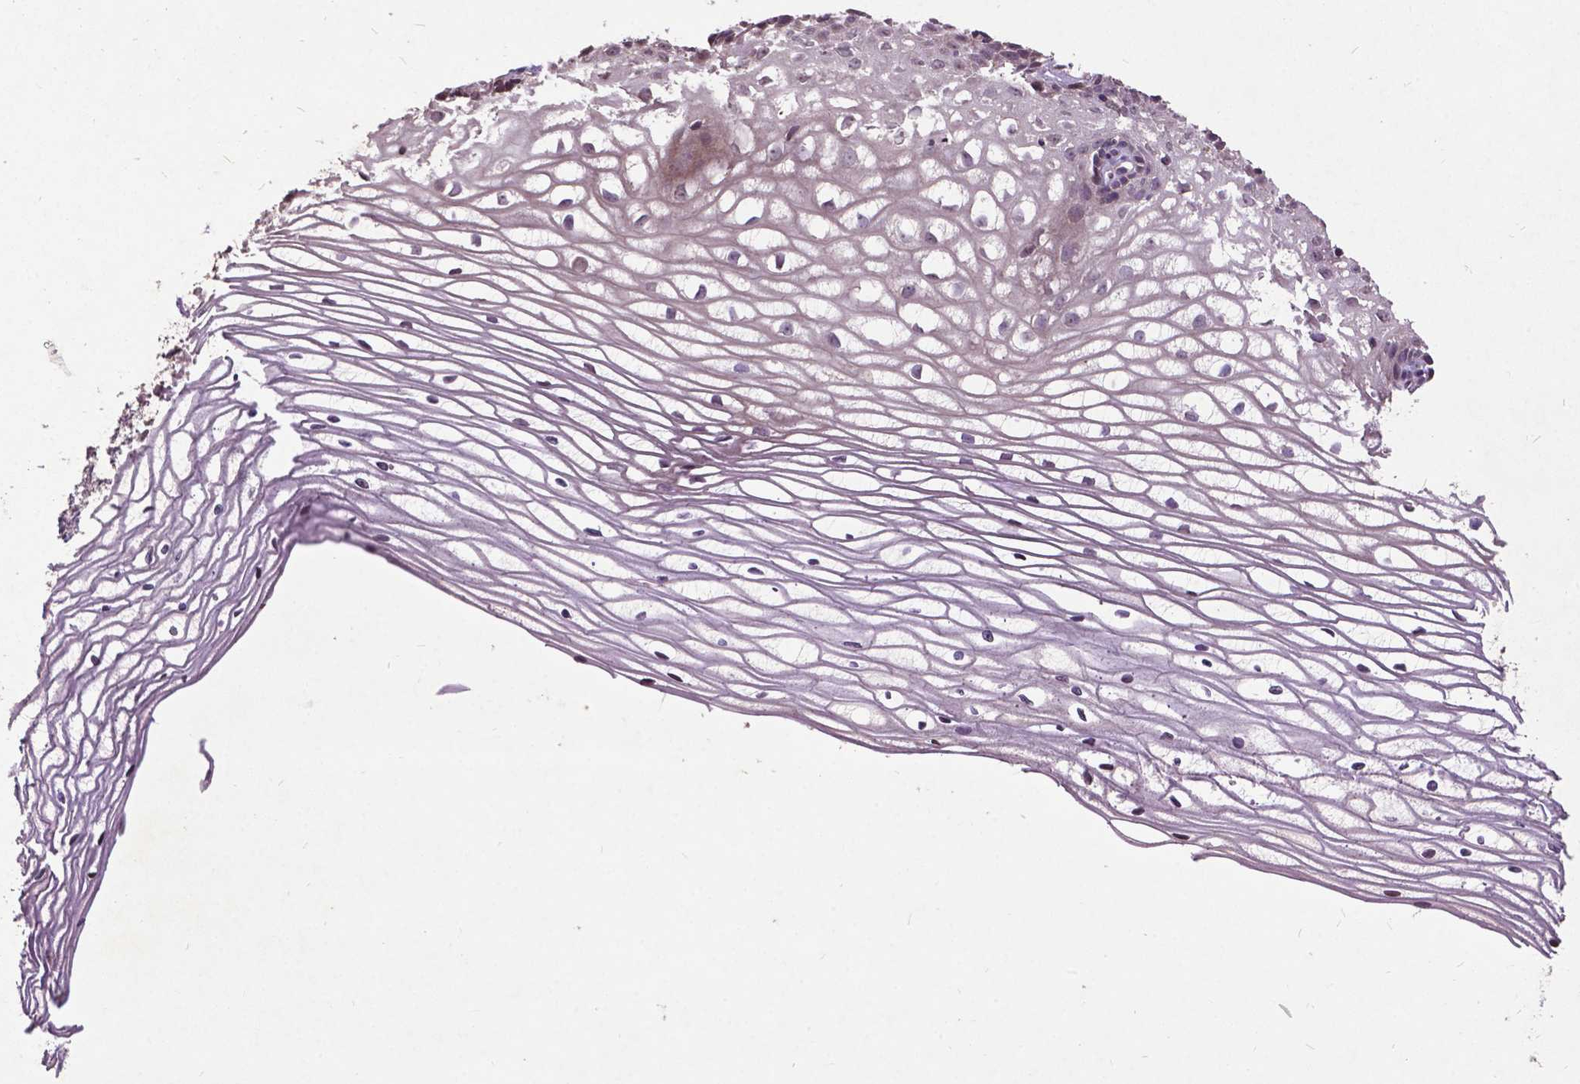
{"staining": {"intensity": "negative", "quantity": "none", "location": "none"}, "tissue": "cervix", "cell_type": "Glandular cells", "image_type": "normal", "snomed": [{"axis": "morphology", "description": "Normal tissue, NOS"}, {"axis": "topography", "description": "Cervix"}], "caption": "IHC of unremarkable human cervix shows no positivity in glandular cells.", "gene": "AP1S3", "patient": {"sex": "female", "age": 40}}